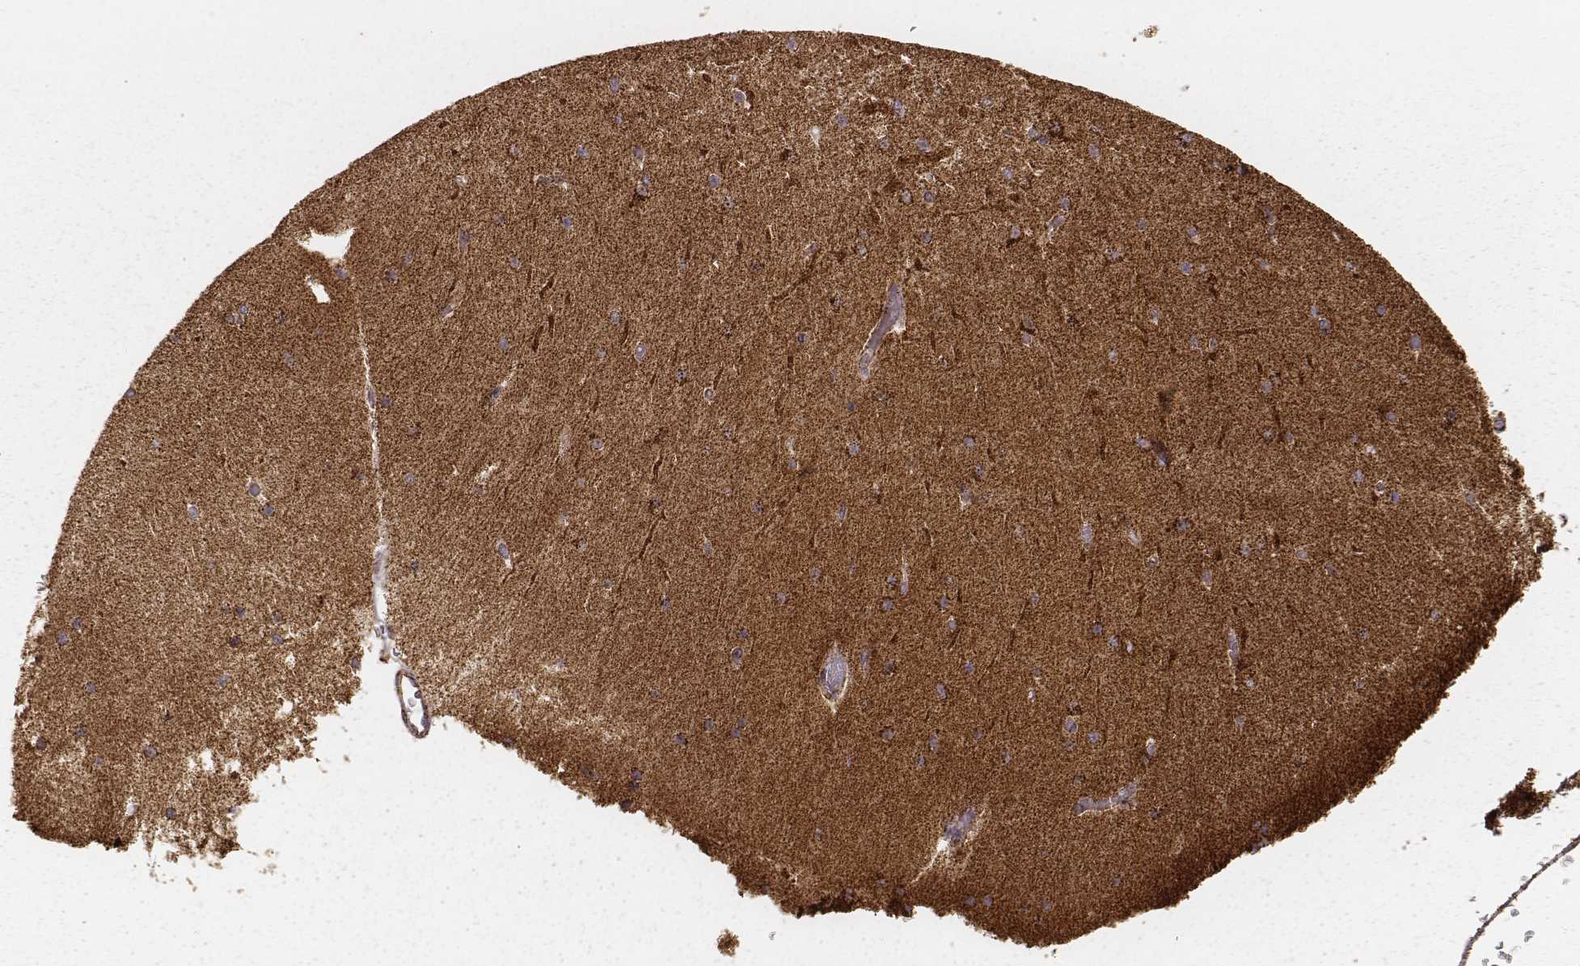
{"staining": {"intensity": "strong", "quantity": ">75%", "location": "cytoplasmic/membranous"}, "tissue": "cerebellum", "cell_type": "Cells in granular layer", "image_type": "normal", "snomed": [{"axis": "morphology", "description": "Normal tissue, NOS"}, {"axis": "topography", "description": "Cerebellum"}], "caption": "Immunohistochemistry image of benign cerebellum stained for a protein (brown), which demonstrates high levels of strong cytoplasmic/membranous positivity in approximately >75% of cells in granular layer.", "gene": "CS", "patient": {"sex": "female", "age": 28}}